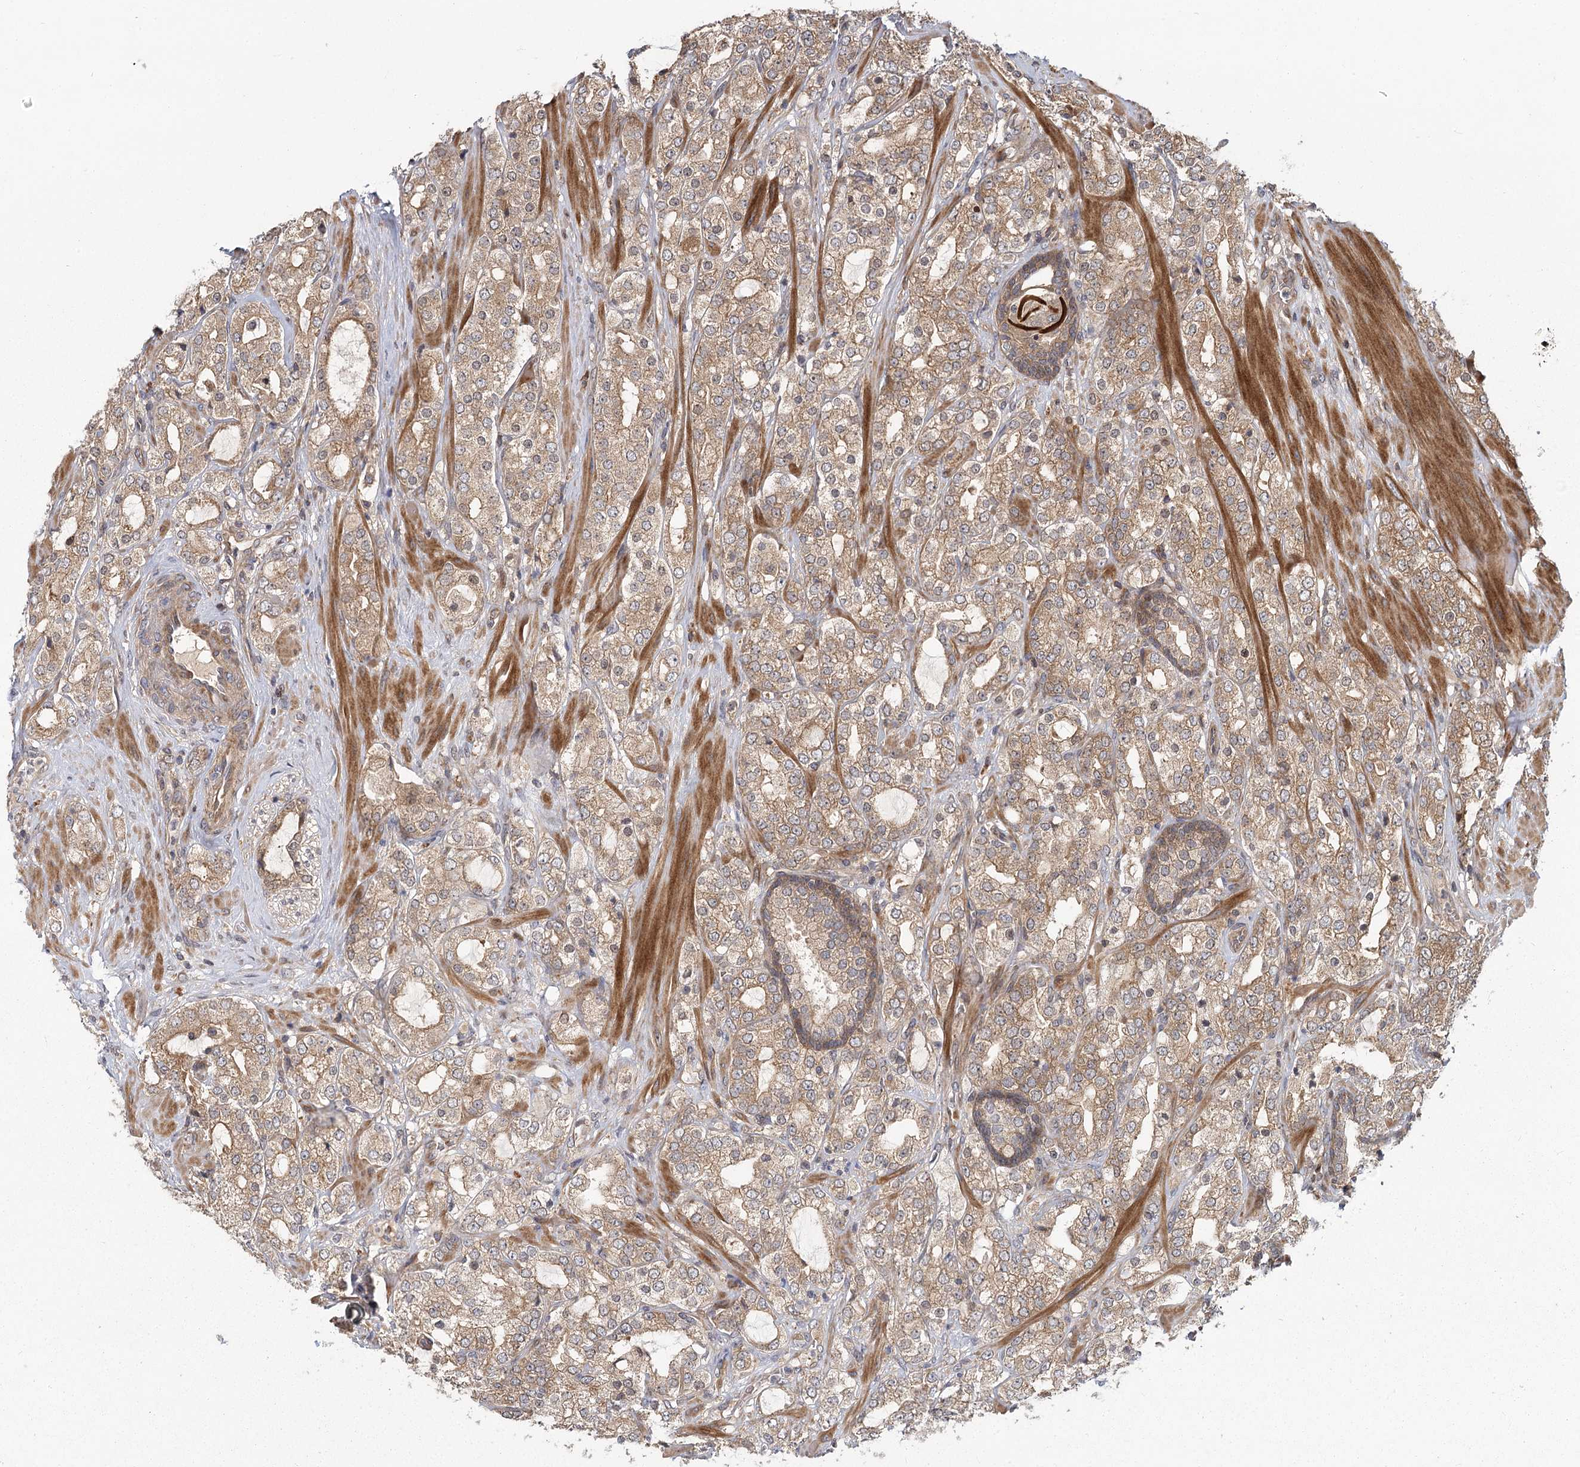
{"staining": {"intensity": "moderate", "quantity": "25%-75%", "location": "cytoplasmic/membranous"}, "tissue": "prostate cancer", "cell_type": "Tumor cells", "image_type": "cancer", "snomed": [{"axis": "morphology", "description": "Adenocarcinoma, High grade"}, {"axis": "topography", "description": "Prostate"}], "caption": "Brown immunohistochemical staining in prostate adenocarcinoma (high-grade) demonstrates moderate cytoplasmic/membranous expression in approximately 25%-75% of tumor cells.", "gene": "RAPGEF6", "patient": {"sex": "male", "age": 64}}